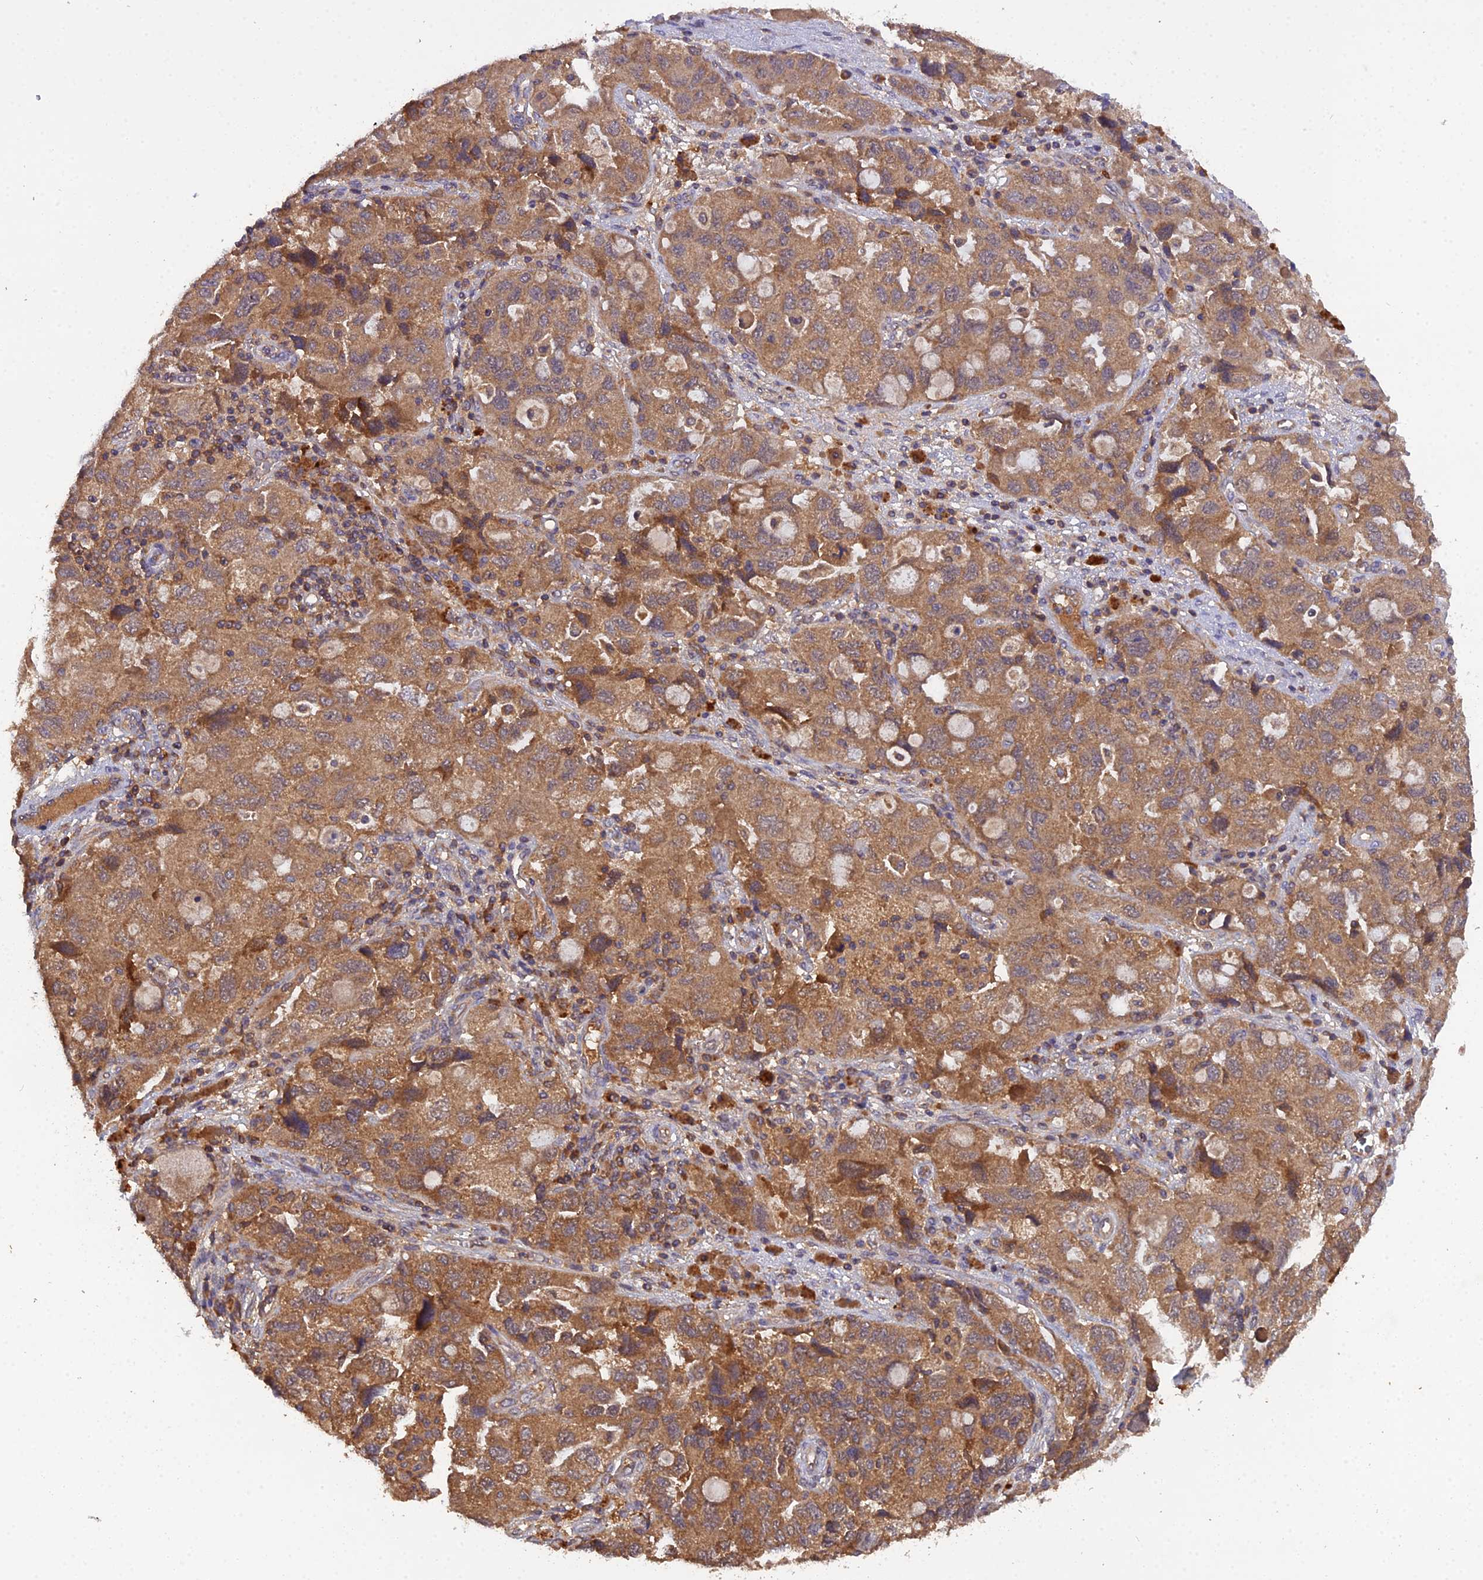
{"staining": {"intensity": "moderate", "quantity": ">75%", "location": "cytoplasmic/membranous"}, "tissue": "ovarian cancer", "cell_type": "Tumor cells", "image_type": "cancer", "snomed": [{"axis": "morphology", "description": "Carcinoma, NOS"}, {"axis": "morphology", "description": "Cystadenocarcinoma, serous, NOS"}, {"axis": "topography", "description": "Ovary"}], "caption": "Protein expression analysis of human ovarian cancer reveals moderate cytoplasmic/membranous positivity in approximately >75% of tumor cells.", "gene": "TMEM258", "patient": {"sex": "female", "age": 69}}